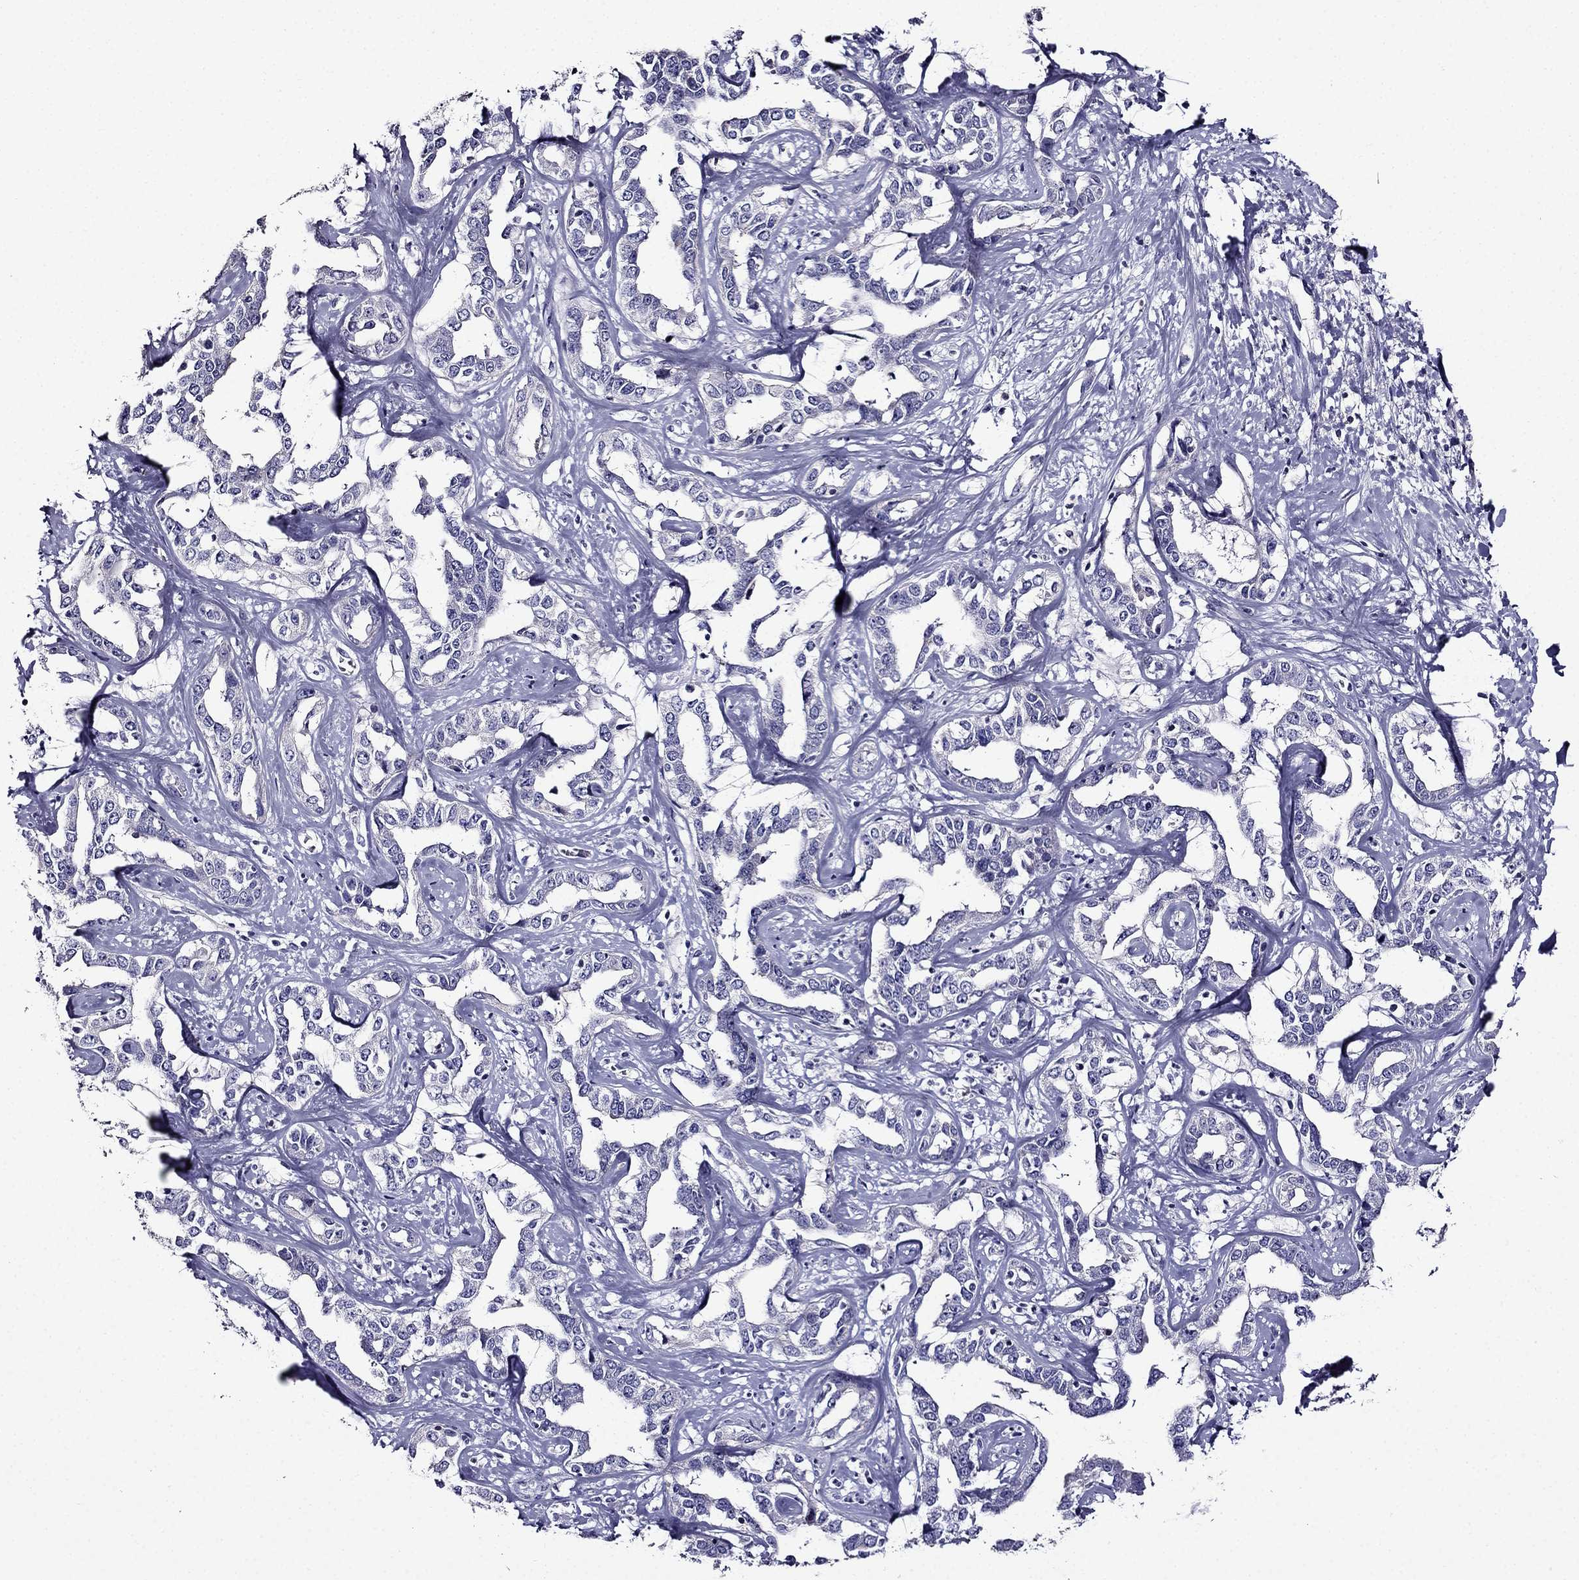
{"staining": {"intensity": "negative", "quantity": "none", "location": "none"}, "tissue": "liver cancer", "cell_type": "Tumor cells", "image_type": "cancer", "snomed": [{"axis": "morphology", "description": "Cholangiocarcinoma"}, {"axis": "topography", "description": "Liver"}], "caption": "Immunohistochemical staining of liver cancer (cholangiocarcinoma) demonstrates no significant positivity in tumor cells.", "gene": "TMEM266", "patient": {"sex": "male", "age": 59}}